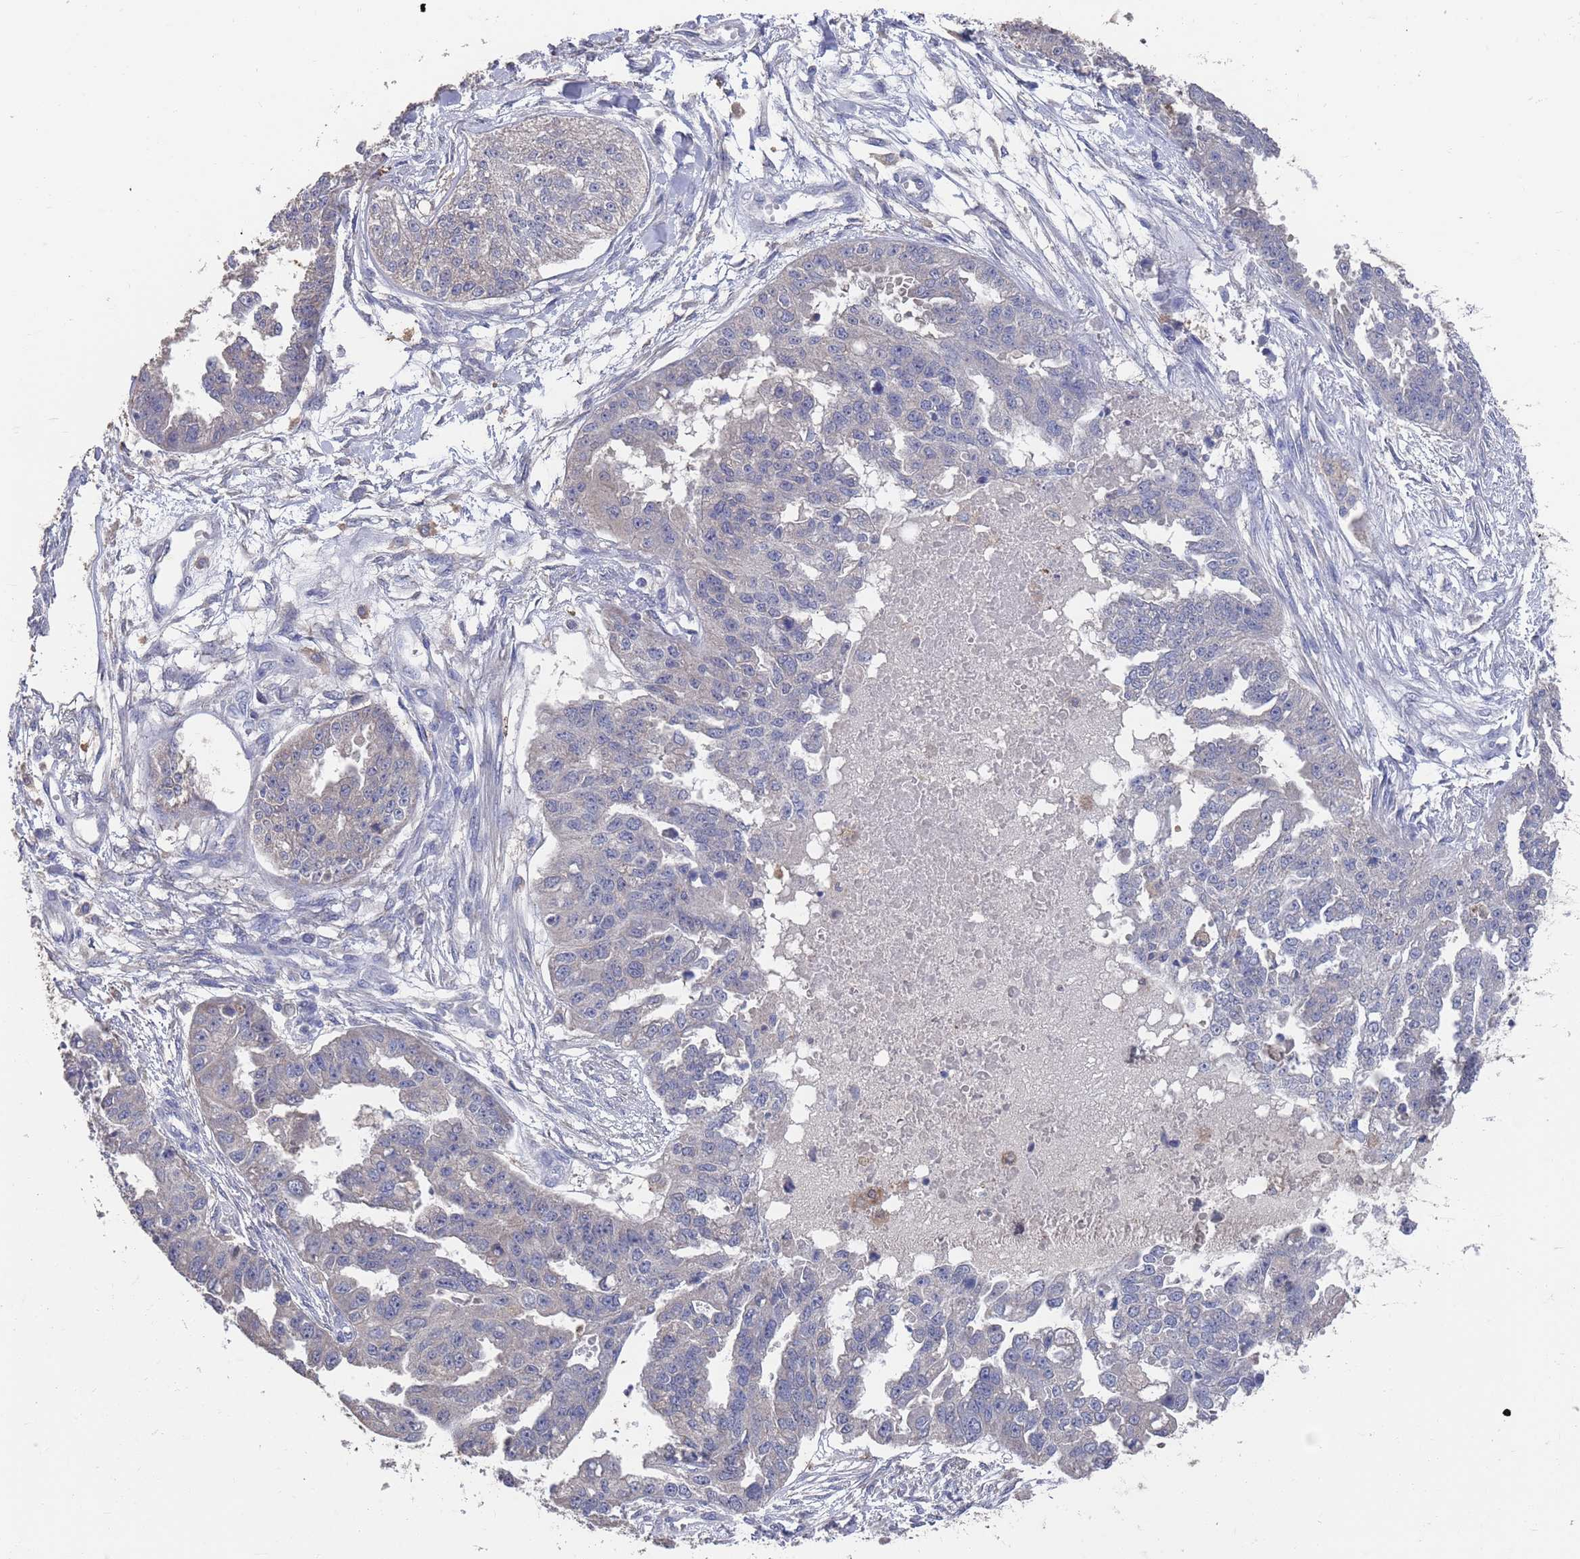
{"staining": {"intensity": "negative", "quantity": "none", "location": "none"}, "tissue": "ovarian cancer", "cell_type": "Tumor cells", "image_type": "cancer", "snomed": [{"axis": "morphology", "description": "Cystadenocarcinoma, serous, NOS"}, {"axis": "topography", "description": "Ovary"}], "caption": "A photomicrograph of ovarian cancer stained for a protein reveals no brown staining in tumor cells.", "gene": "BTBD18", "patient": {"sex": "female", "age": 58}}